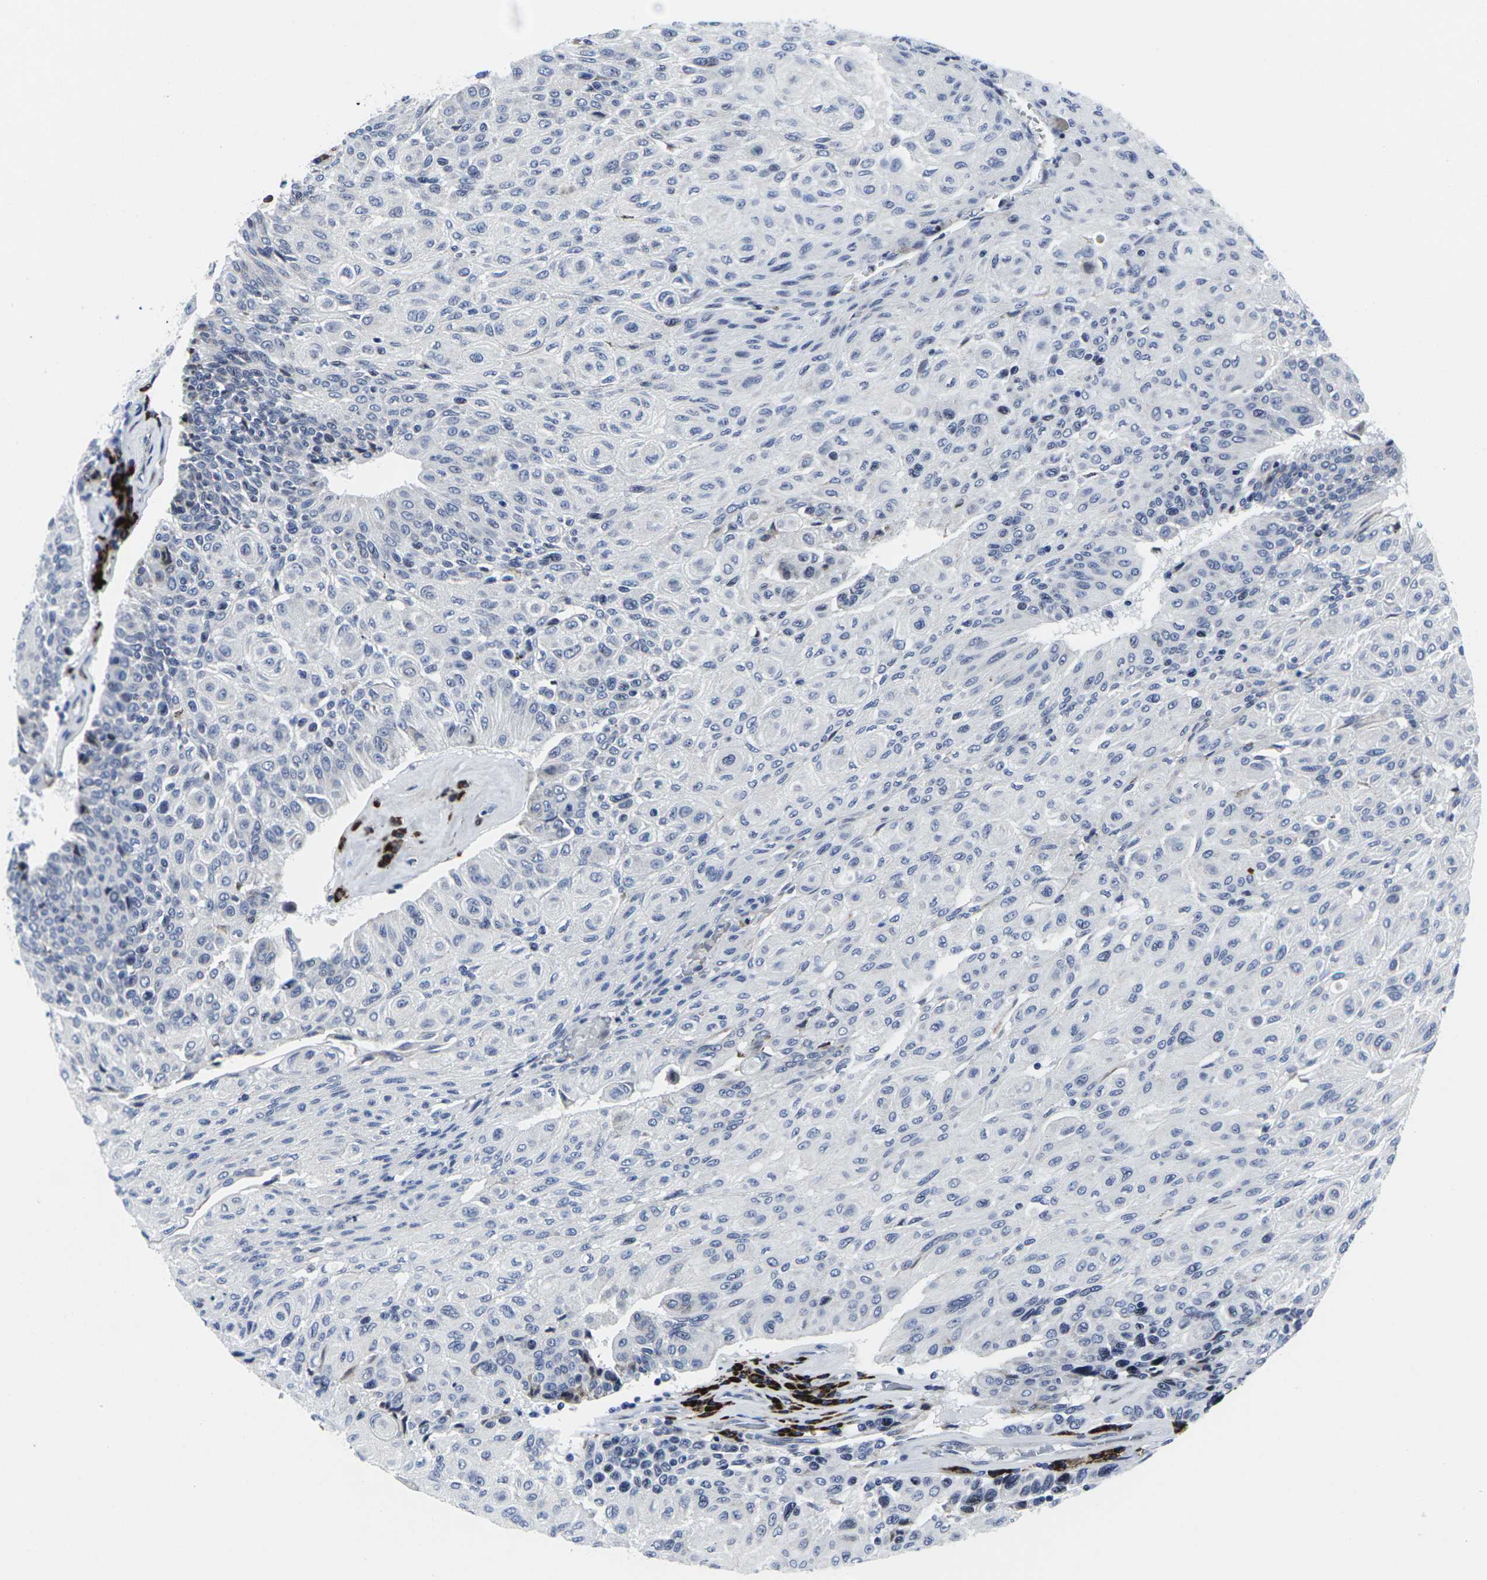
{"staining": {"intensity": "negative", "quantity": "none", "location": "none"}, "tissue": "urothelial cancer", "cell_type": "Tumor cells", "image_type": "cancer", "snomed": [{"axis": "morphology", "description": "Urothelial carcinoma, High grade"}, {"axis": "topography", "description": "Urinary bladder"}], "caption": "Tumor cells show no significant positivity in high-grade urothelial carcinoma.", "gene": "RPN1", "patient": {"sex": "male", "age": 66}}